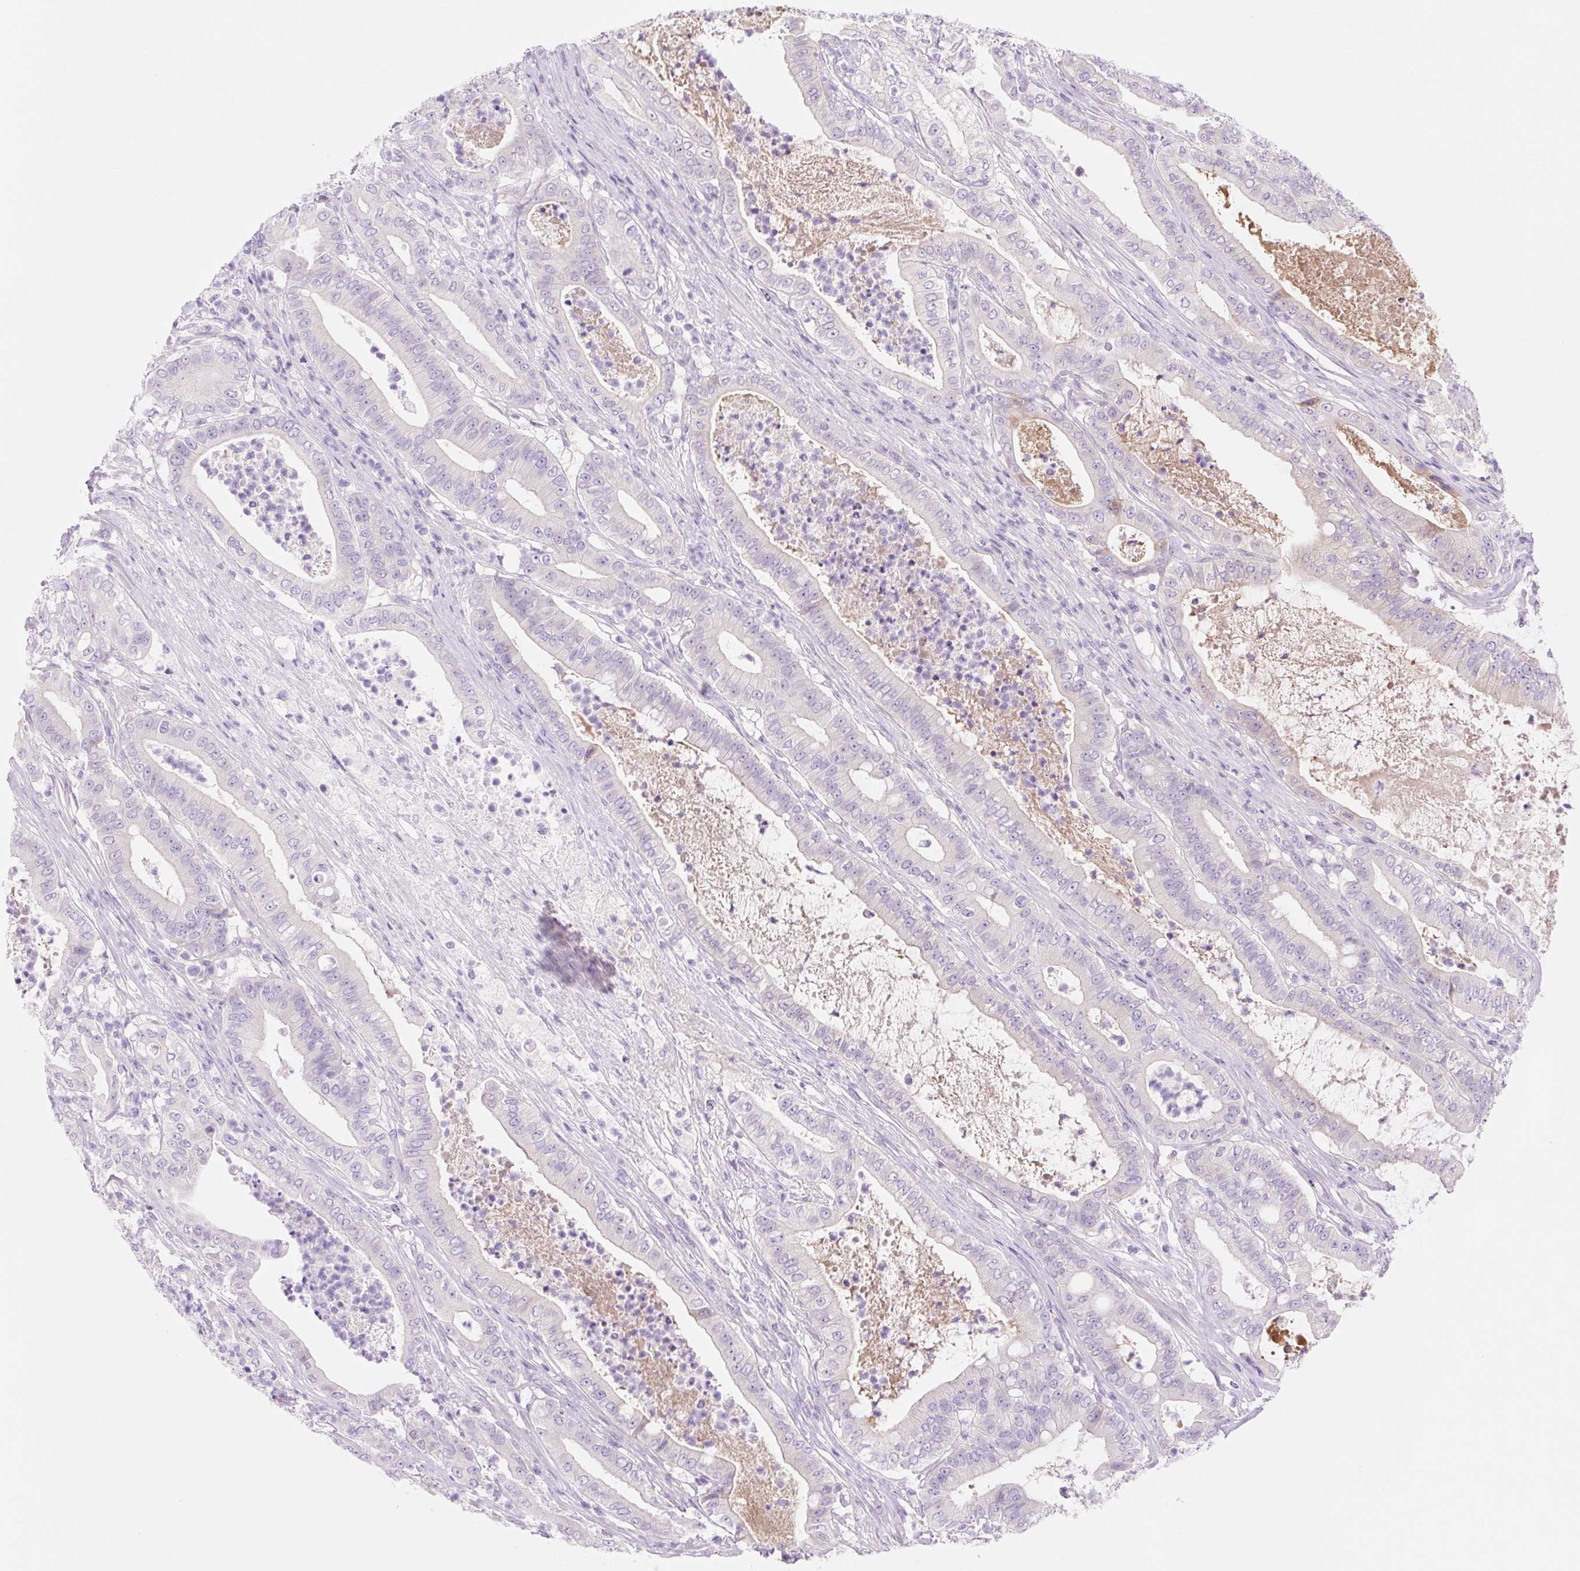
{"staining": {"intensity": "negative", "quantity": "none", "location": "none"}, "tissue": "pancreatic cancer", "cell_type": "Tumor cells", "image_type": "cancer", "snomed": [{"axis": "morphology", "description": "Adenocarcinoma, NOS"}, {"axis": "topography", "description": "Pancreas"}], "caption": "Immunohistochemistry histopathology image of neoplastic tissue: human pancreatic cancer stained with DAB (3,3'-diaminobenzidine) displays no significant protein positivity in tumor cells.", "gene": "CELF6", "patient": {"sex": "male", "age": 71}}